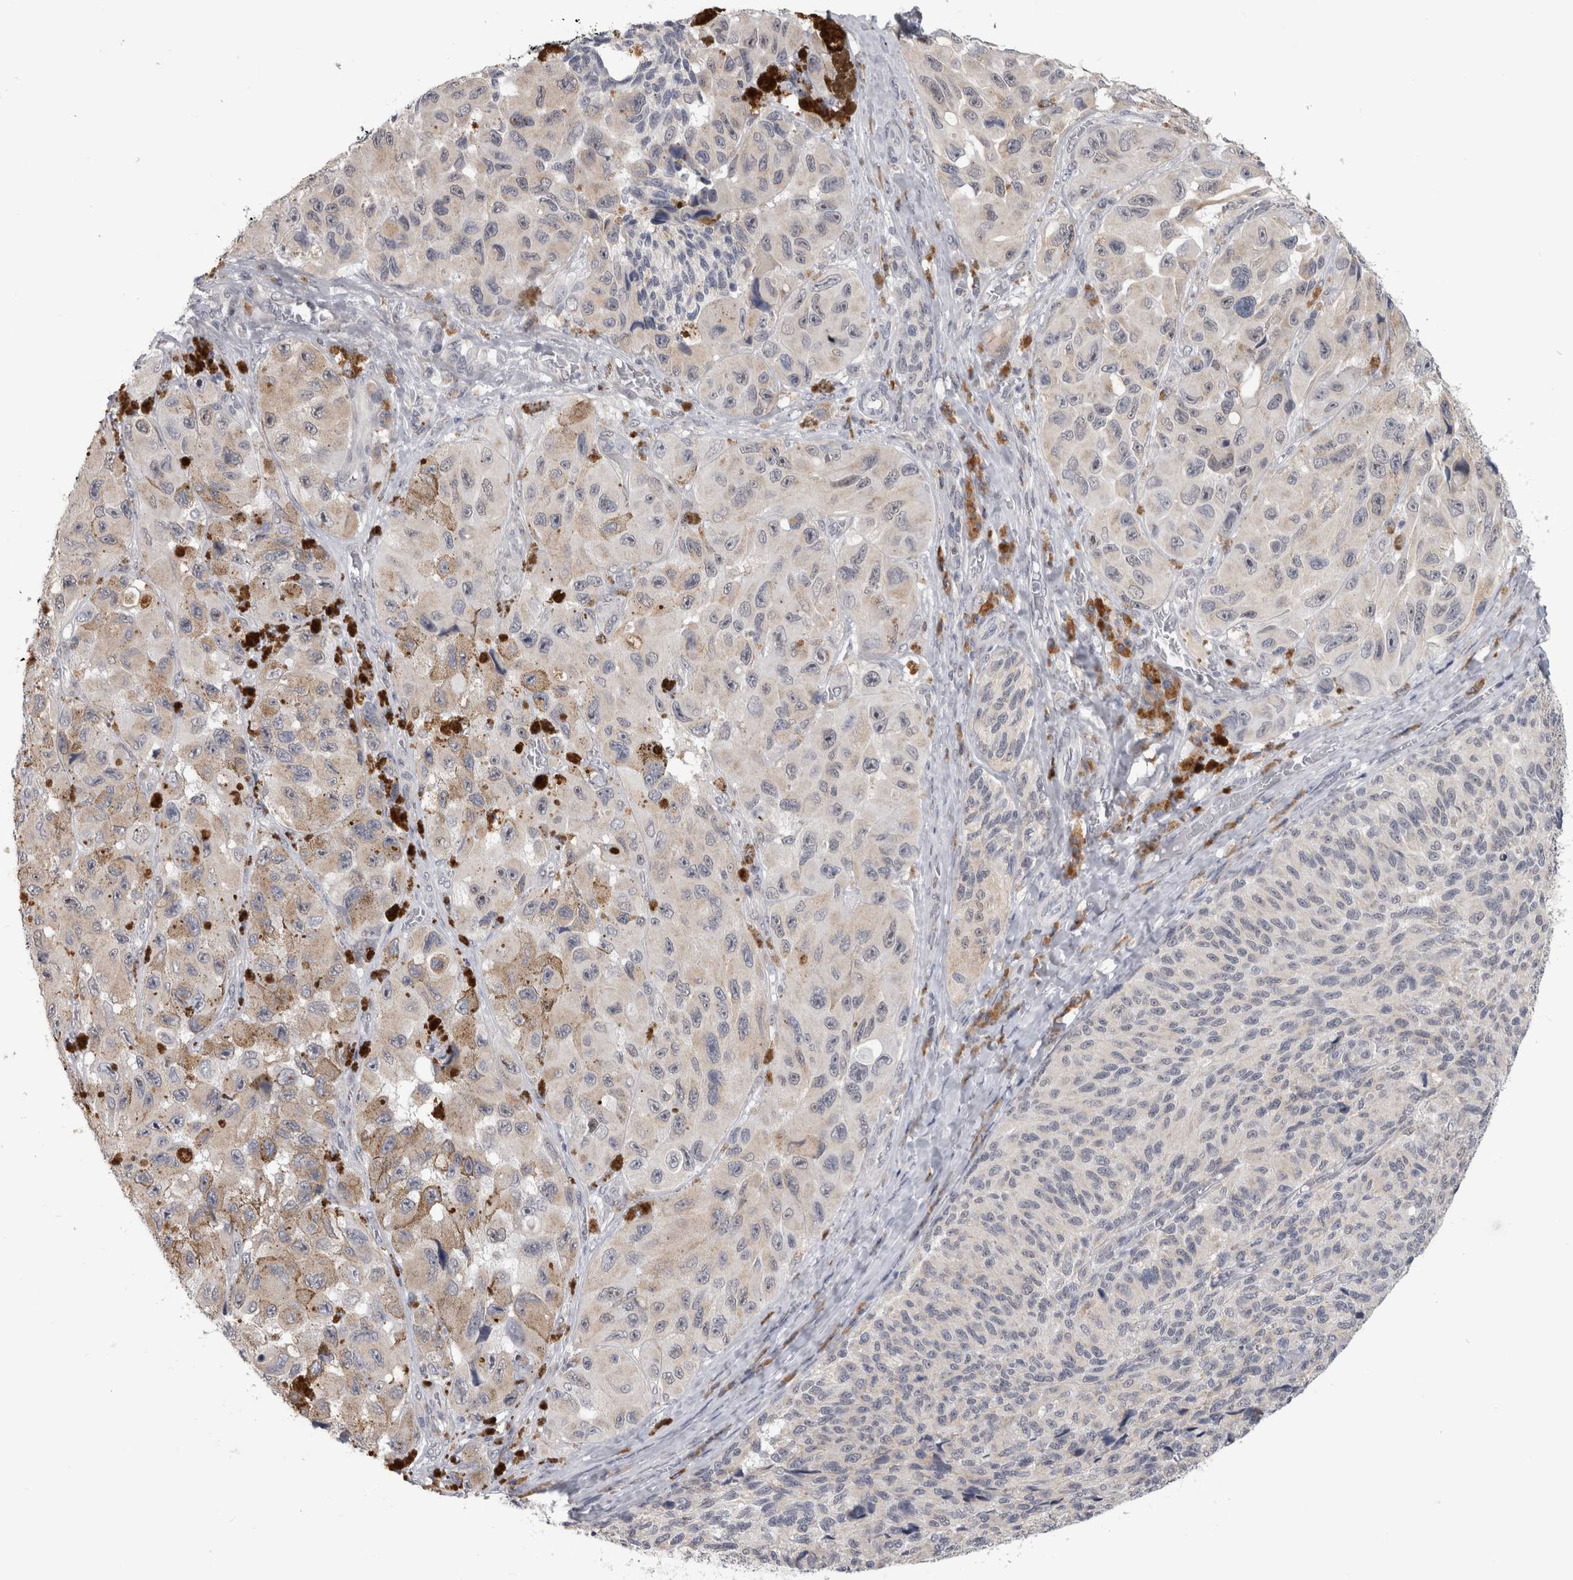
{"staining": {"intensity": "negative", "quantity": "none", "location": "none"}, "tissue": "melanoma", "cell_type": "Tumor cells", "image_type": "cancer", "snomed": [{"axis": "morphology", "description": "Malignant melanoma, NOS"}, {"axis": "topography", "description": "Skin"}], "caption": "Tumor cells show no significant expression in malignant melanoma.", "gene": "TMEM242", "patient": {"sex": "female", "age": 73}}